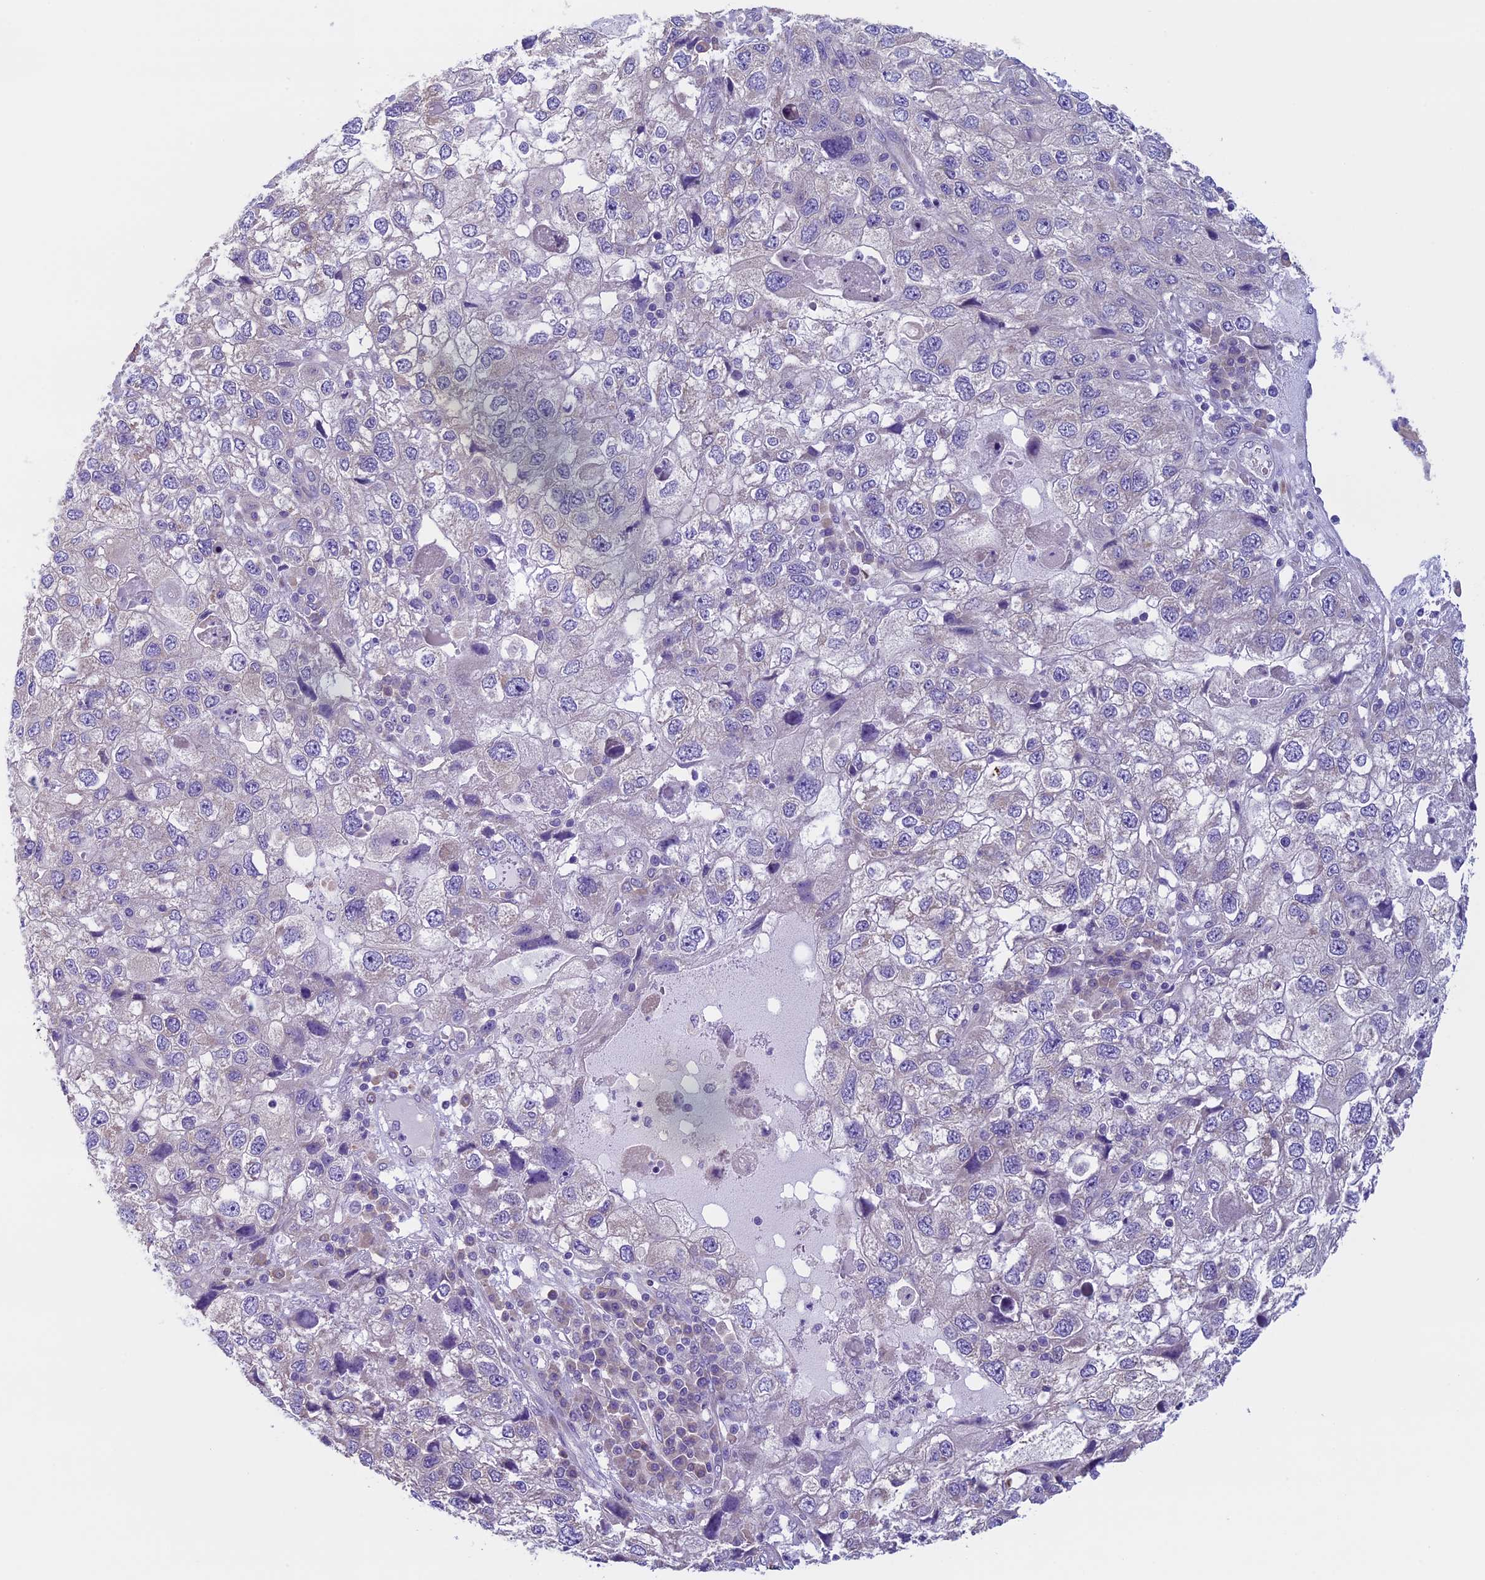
{"staining": {"intensity": "negative", "quantity": "none", "location": "none"}, "tissue": "endometrial cancer", "cell_type": "Tumor cells", "image_type": "cancer", "snomed": [{"axis": "morphology", "description": "Adenocarcinoma, NOS"}, {"axis": "topography", "description": "Endometrium"}], "caption": "High power microscopy photomicrograph of an immunohistochemistry (IHC) micrograph of endometrial cancer, revealing no significant positivity in tumor cells.", "gene": "DCTN5", "patient": {"sex": "female", "age": 49}}